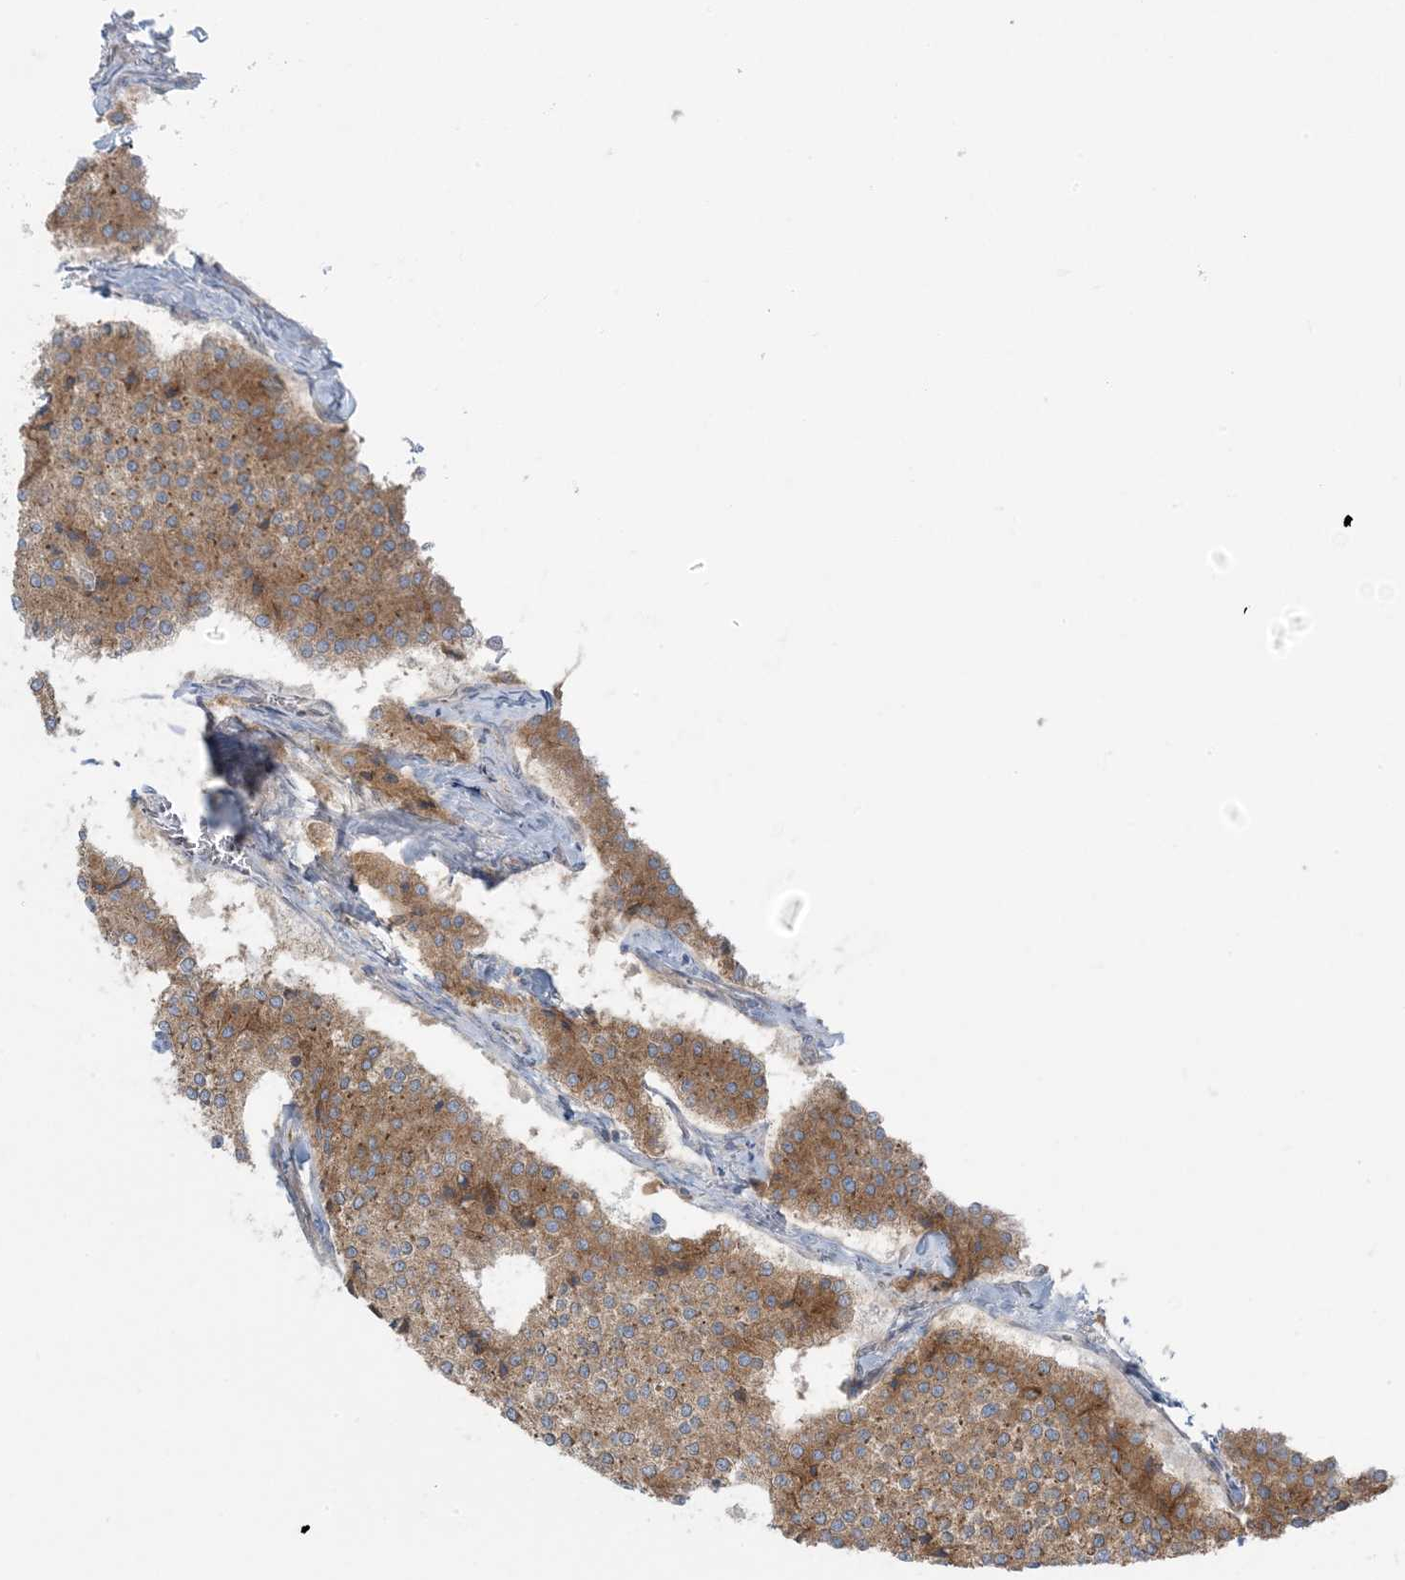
{"staining": {"intensity": "moderate", "quantity": ">75%", "location": "cytoplasmic/membranous"}, "tissue": "carcinoid", "cell_type": "Tumor cells", "image_type": "cancer", "snomed": [{"axis": "morphology", "description": "Carcinoid, malignant, NOS"}, {"axis": "topography", "description": "Colon"}], "caption": "Carcinoid stained for a protein (brown) shows moderate cytoplasmic/membranous positive positivity in about >75% of tumor cells.", "gene": "UBXN4", "patient": {"sex": "female", "age": 52}}